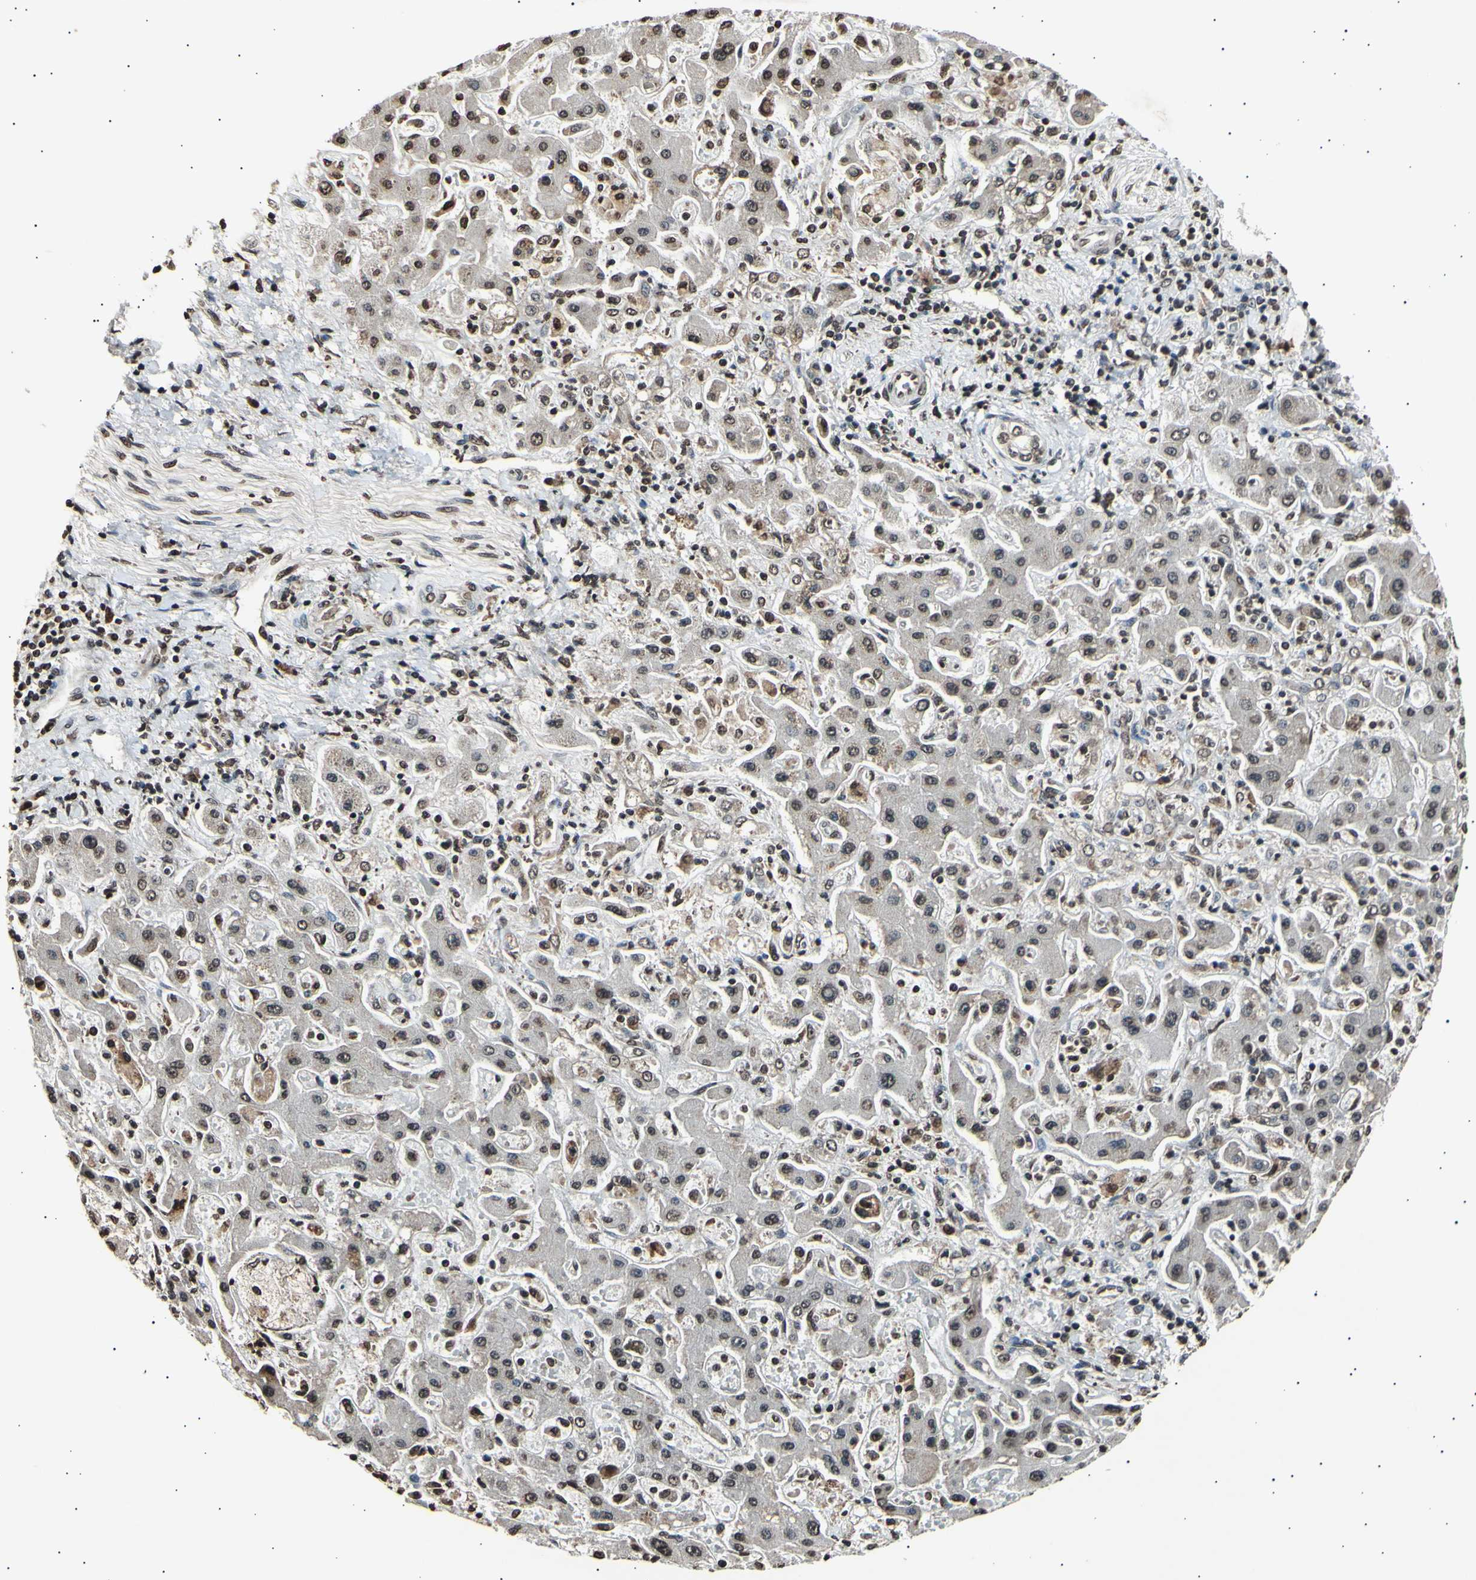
{"staining": {"intensity": "moderate", "quantity": ">75%", "location": "cytoplasmic/membranous,nuclear"}, "tissue": "liver cancer", "cell_type": "Tumor cells", "image_type": "cancer", "snomed": [{"axis": "morphology", "description": "Cholangiocarcinoma"}, {"axis": "topography", "description": "Liver"}], "caption": "Moderate cytoplasmic/membranous and nuclear staining for a protein is present in approximately >75% of tumor cells of liver cancer (cholangiocarcinoma) using immunohistochemistry.", "gene": "ANAPC7", "patient": {"sex": "male", "age": 50}}